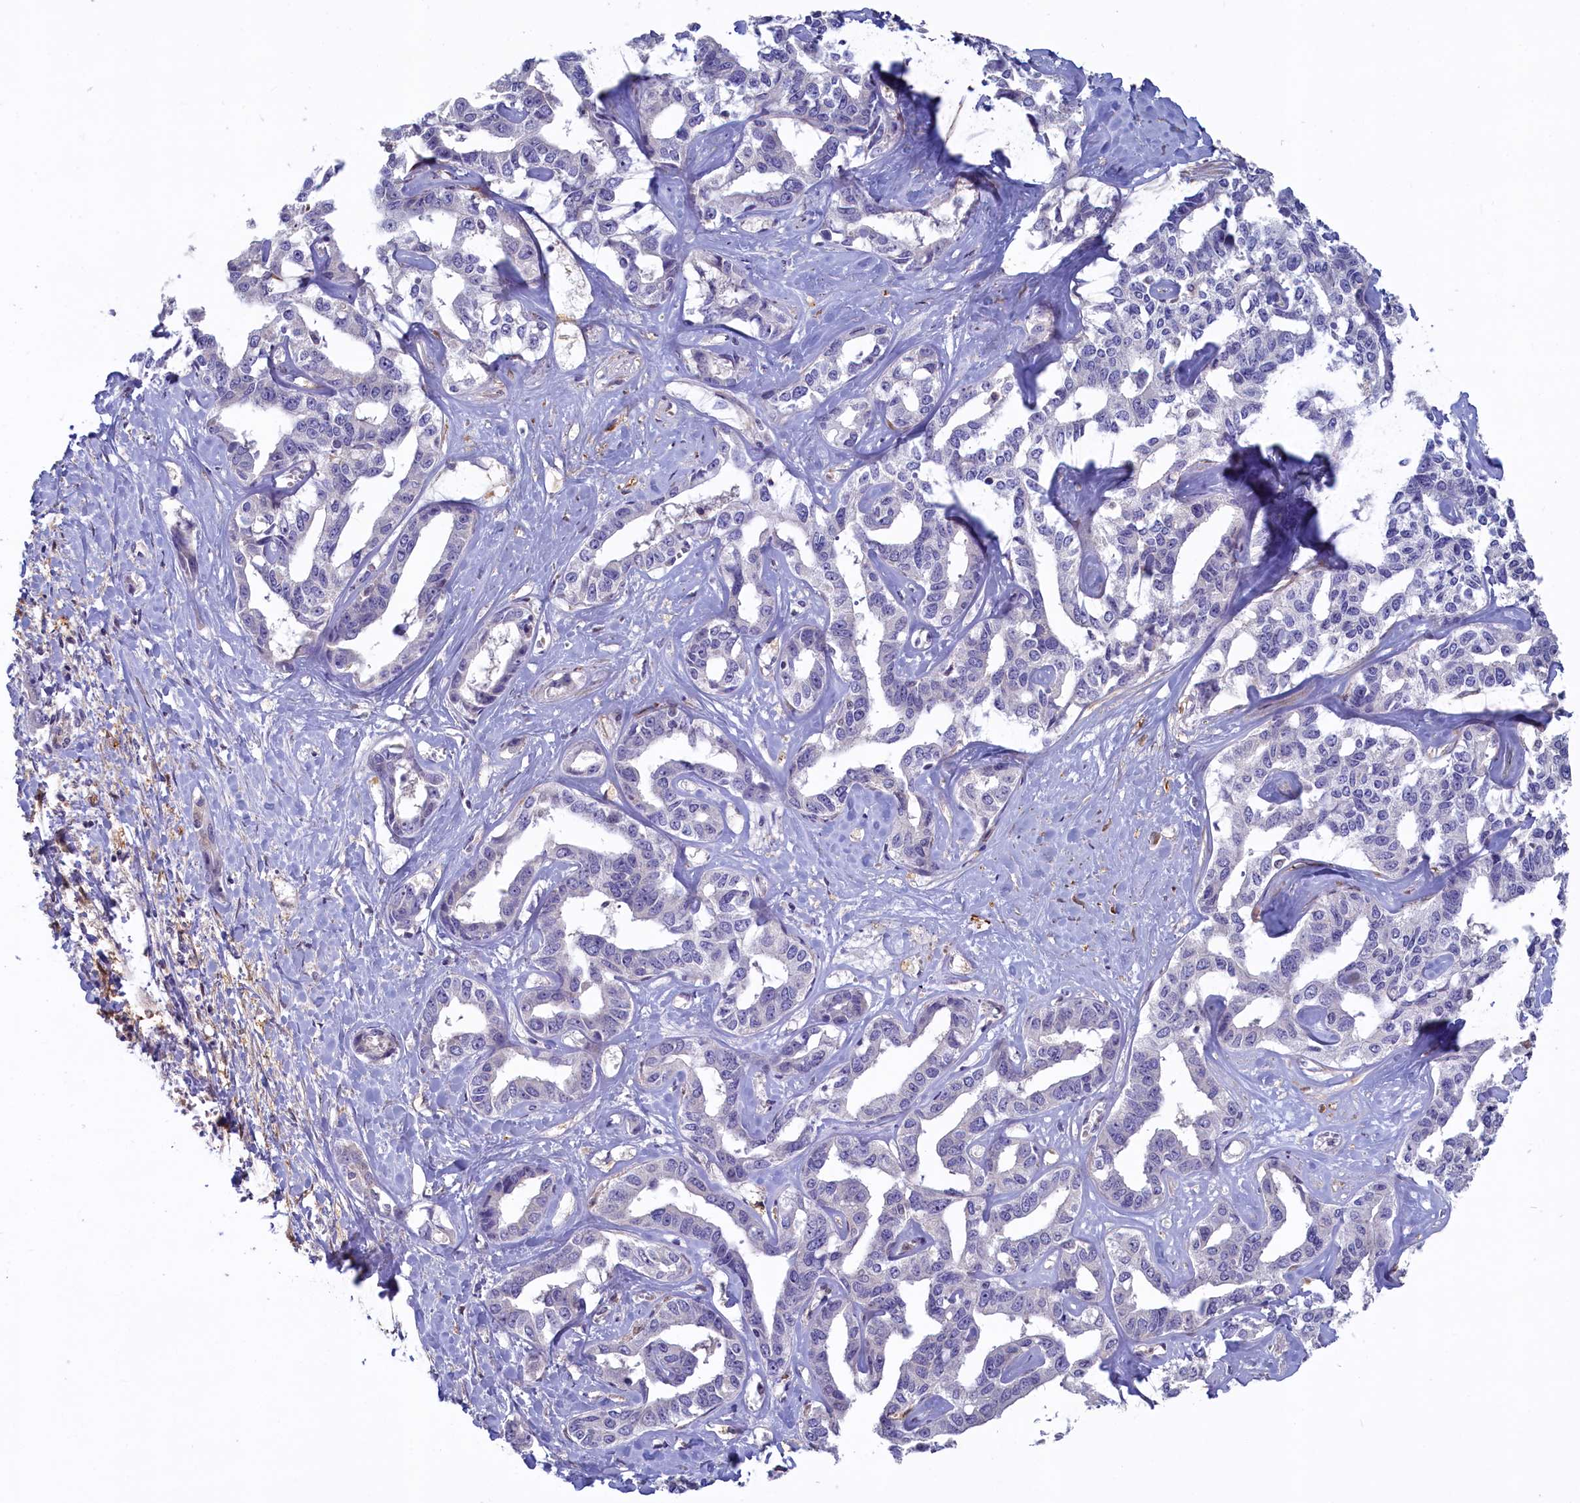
{"staining": {"intensity": "negative", "quantity": "none", "location": "none"}, "tissue": "liver cancer", "cell_type": "Tumor cells", "image_type": "cancer", "snomed": [{"axis": "morphology", "description": "Cholangiocarcinoma"}, {"axis": "topography", "description": "Liver"}], "caption": "The micrograph demonstrates no staining of tumor cells in cholangiocarcinoma (liver).", "gene": "UCHL3", "patient": {"sex": "male", "age": 59}}